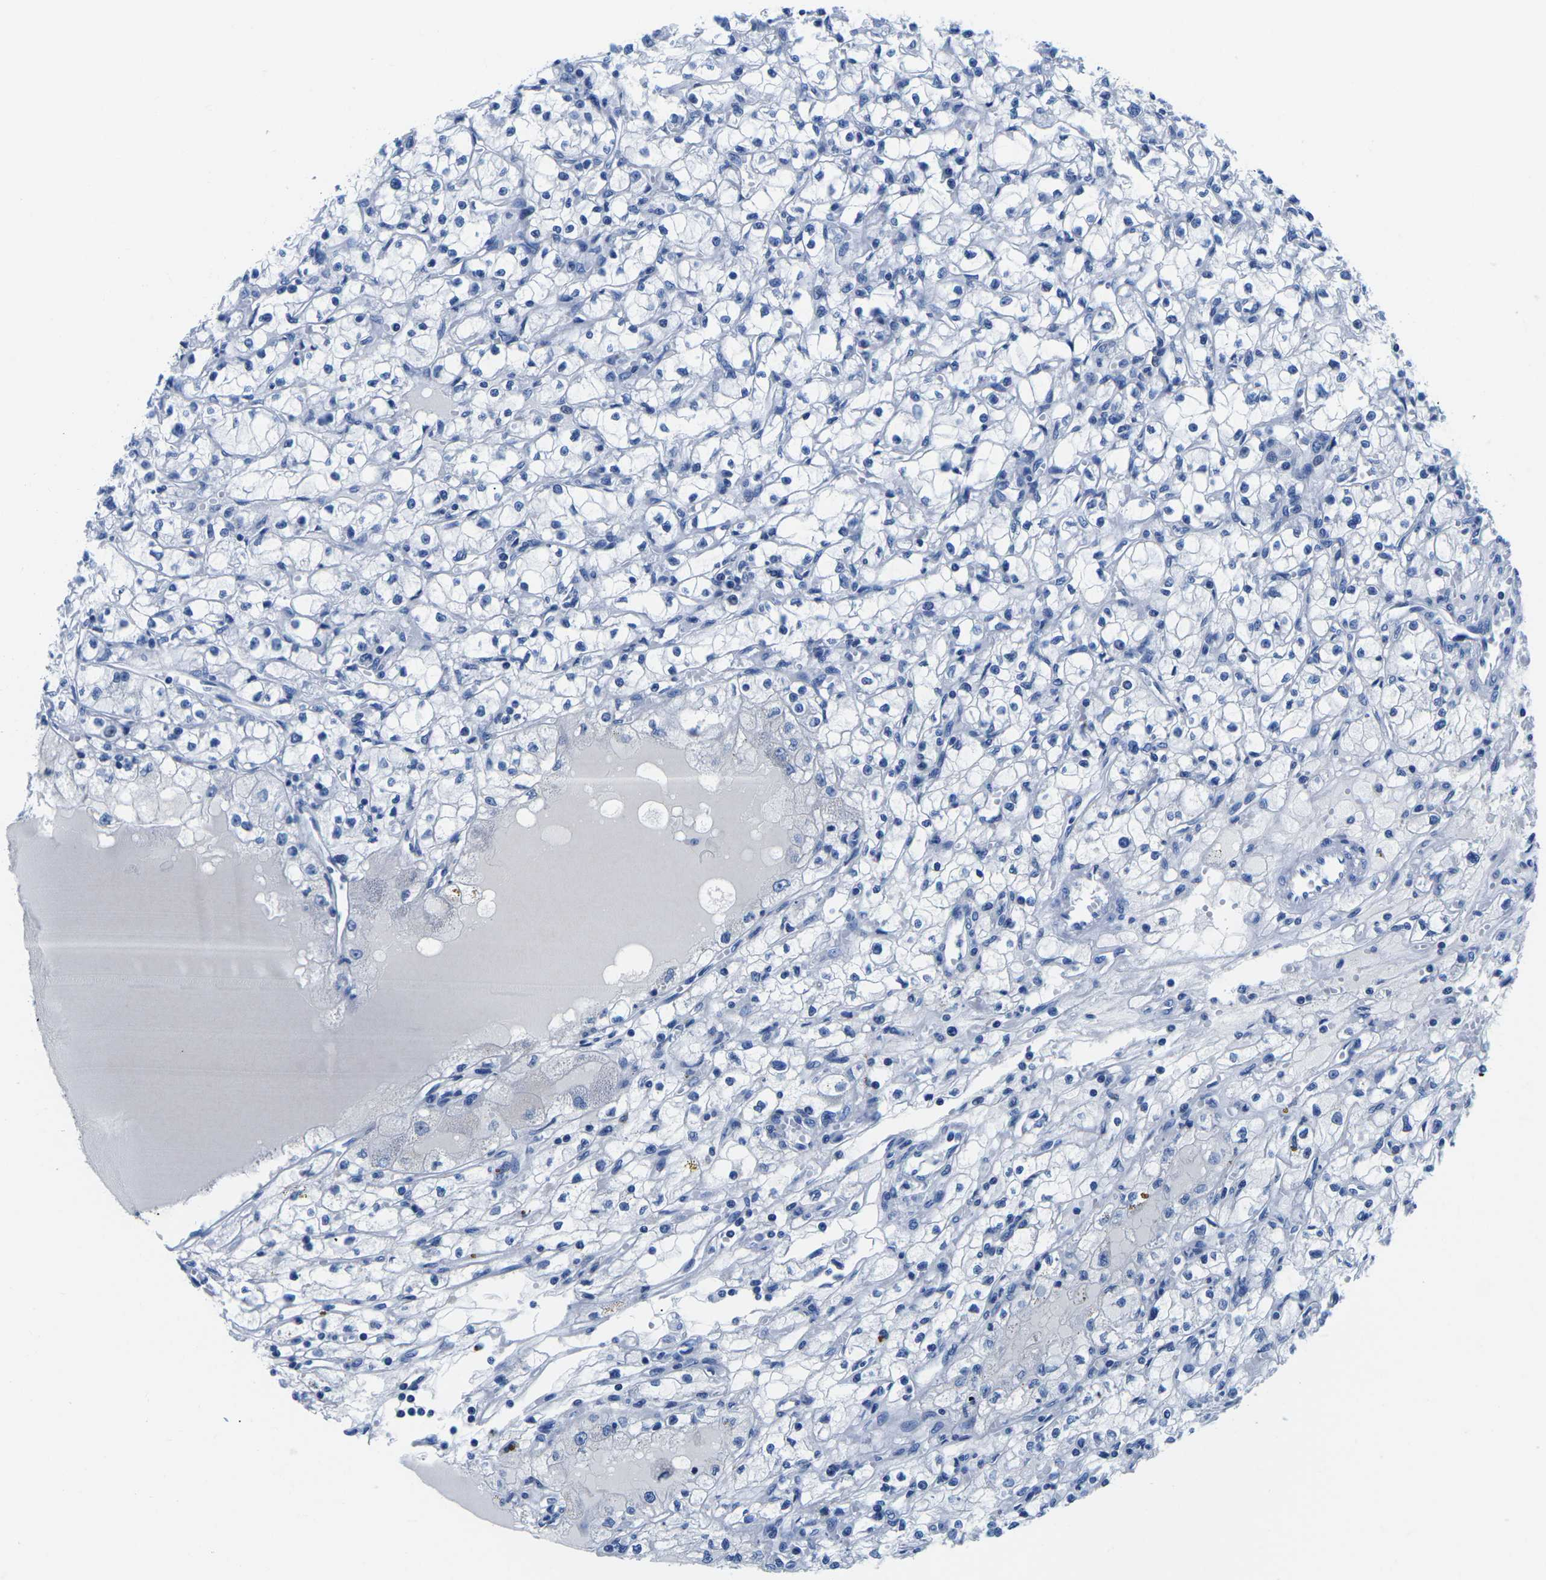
{"staining": {"intensity": "negative", "quantity": "none", "location": "none"}, "tissue": "renal cancer", "cell_type": "Tumor cells", "image_type": "cancer", "snomed": [{"axis": "morphology", "description": "Adenocarcinoma, NOS"}, {"axis": "topography", "description": "Kidney"}], "caption": "This is an IHC image of adenocarcinoma (renal). There is no expression in tumor cells.", "gene": "CYP1A2", "patient": {"sex": "male", "age": 56}}